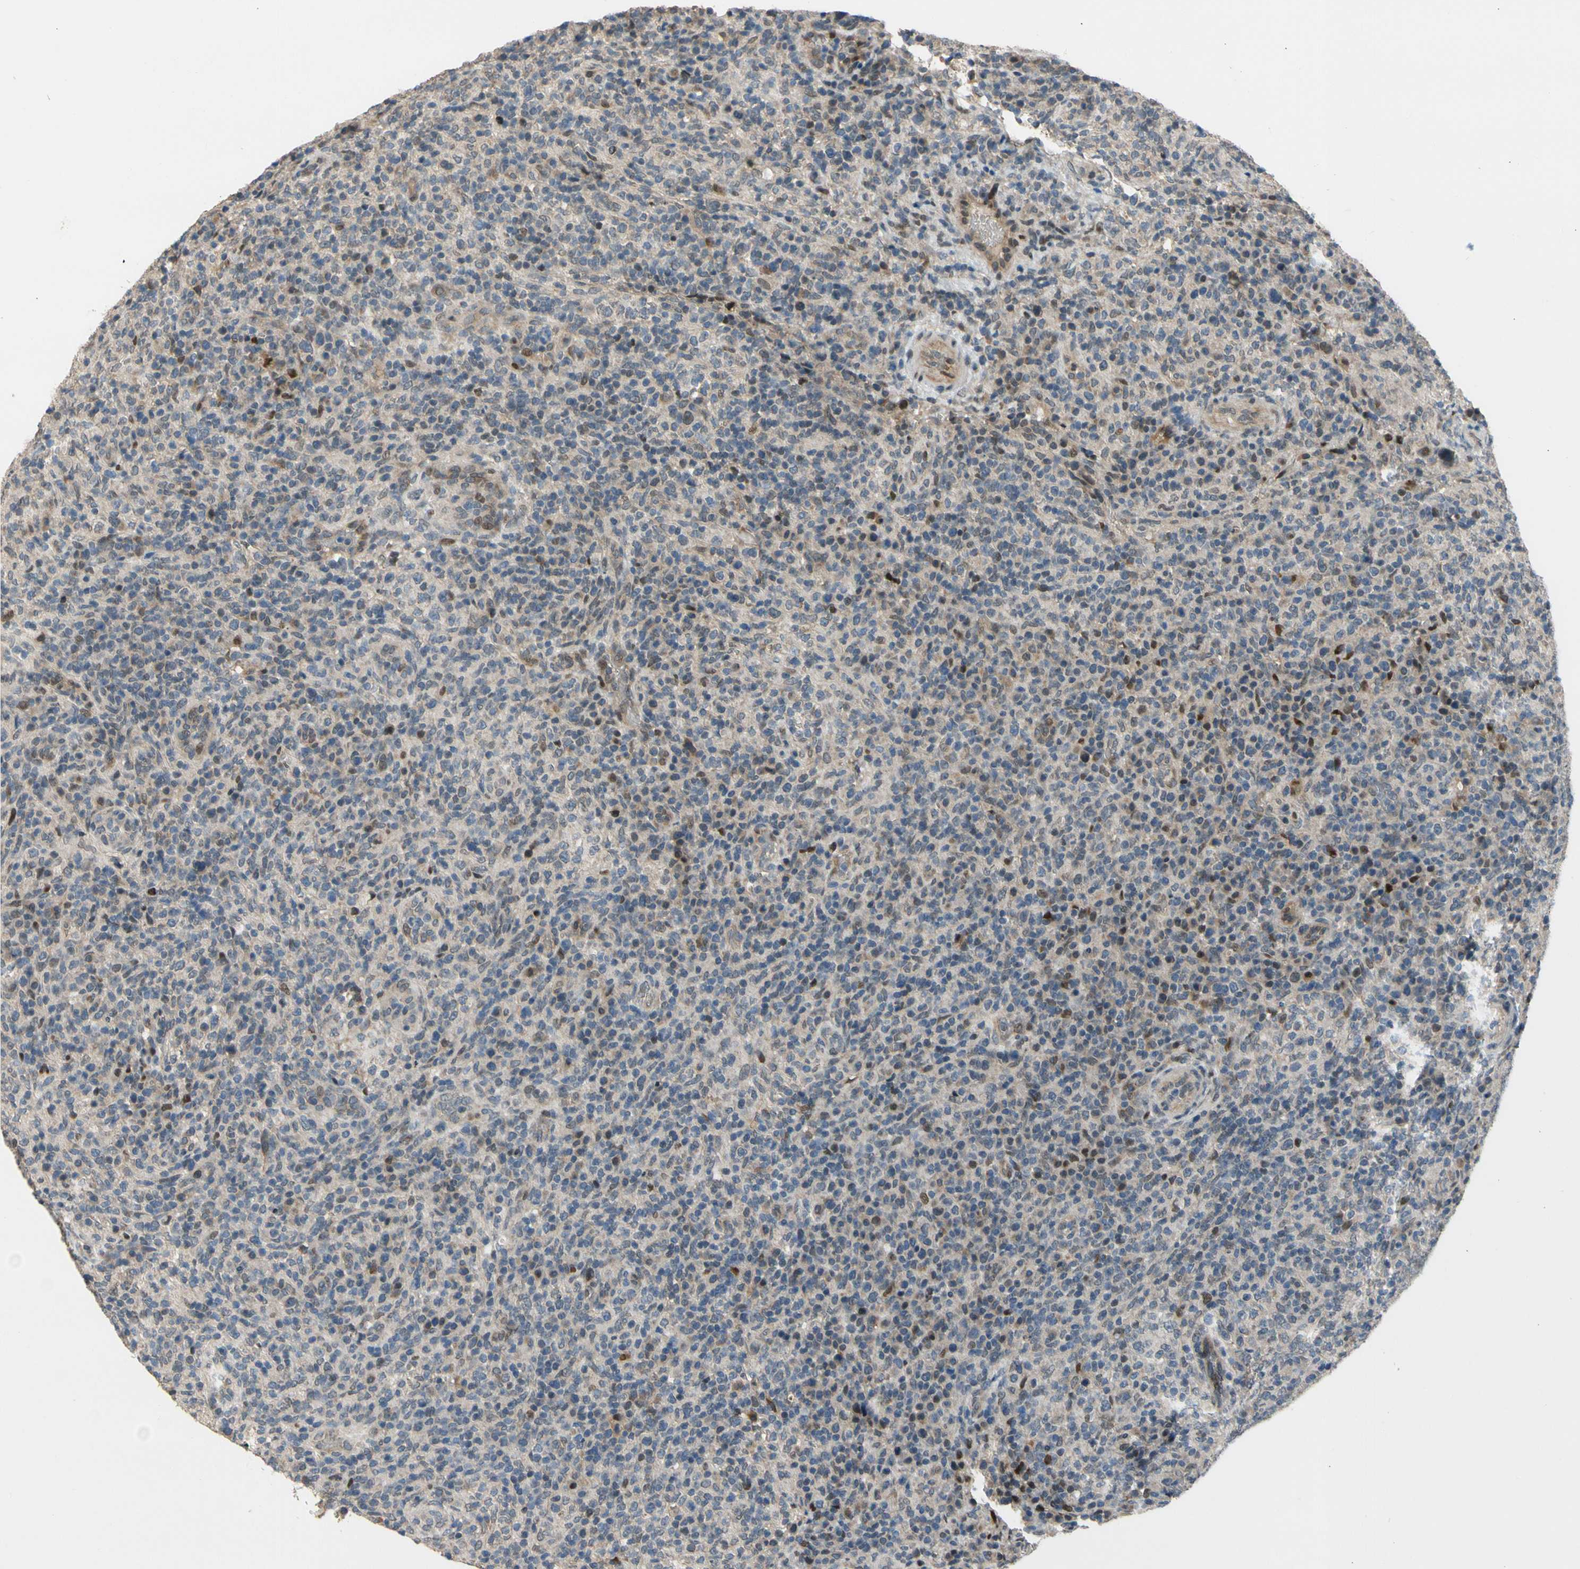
{"staining": {"intensity": "weak", "quantity": "25%-75%", "location": "cytoplasmic/membranous,nuclear"}, "tissue": "lymphoma", "cell_type": "Tumor cells", "image_type": "cancer", "snomed": [{"axis": "morphology", "description": "Malignant lymphoma, non-Hodgkin's type, High grade"}, {"axis": "topography", "description": "Lymph node"}], "caption": "Weak cytoplasmic/membranous and nuclear expression for a protein is appreciated in approximately 25%-75% of tumor cells of lymphoma using immunohistochemistry.", "gene": "ZNF184", "patient": {"sex": "female", "age": 76}}